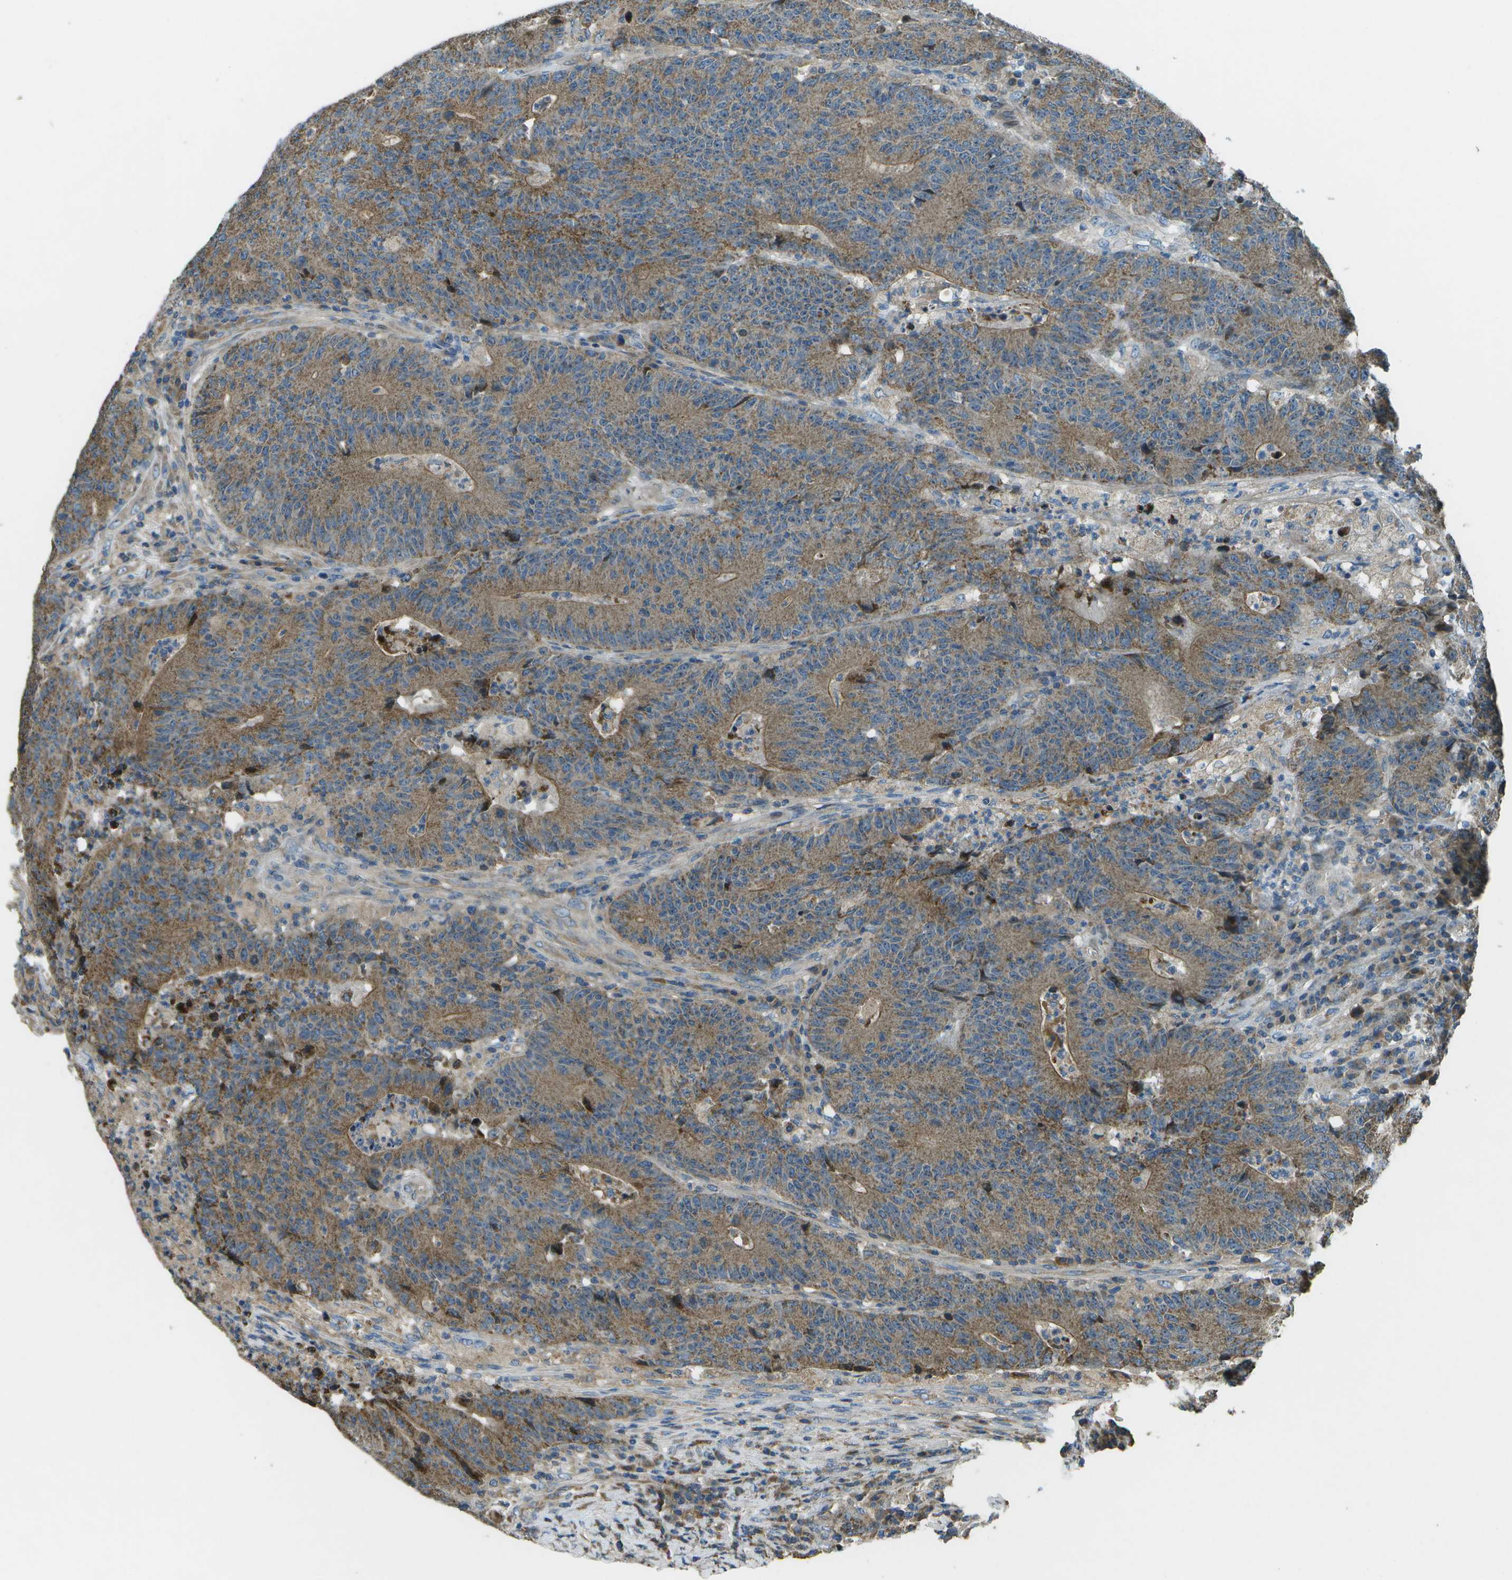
{"staining": {"intensity": "moderate", "quantity": ">75%", "location": "cytoplasmic/membranous"}, "tissue": "colorectal cancer", "cell_type": "Tumor cells", "image_type": "cancer", "snomed": [{"axis": "morphology", "description": "Normal tissue, NOS"}, {"axis": "morphology", "description": "Adenocarcinoma, NOS"}, {"axis": "topography", "description": "Colon"}], "caption": "The micrograph reveals immunohistochemical staining of colorectal adenocarcinoma. There is moderate cytoplasmic/membranous staining is seen in about >75% of tumor cells.", "gene": "PXYLP1", "patient": {"sex": "female", "age": 75}}